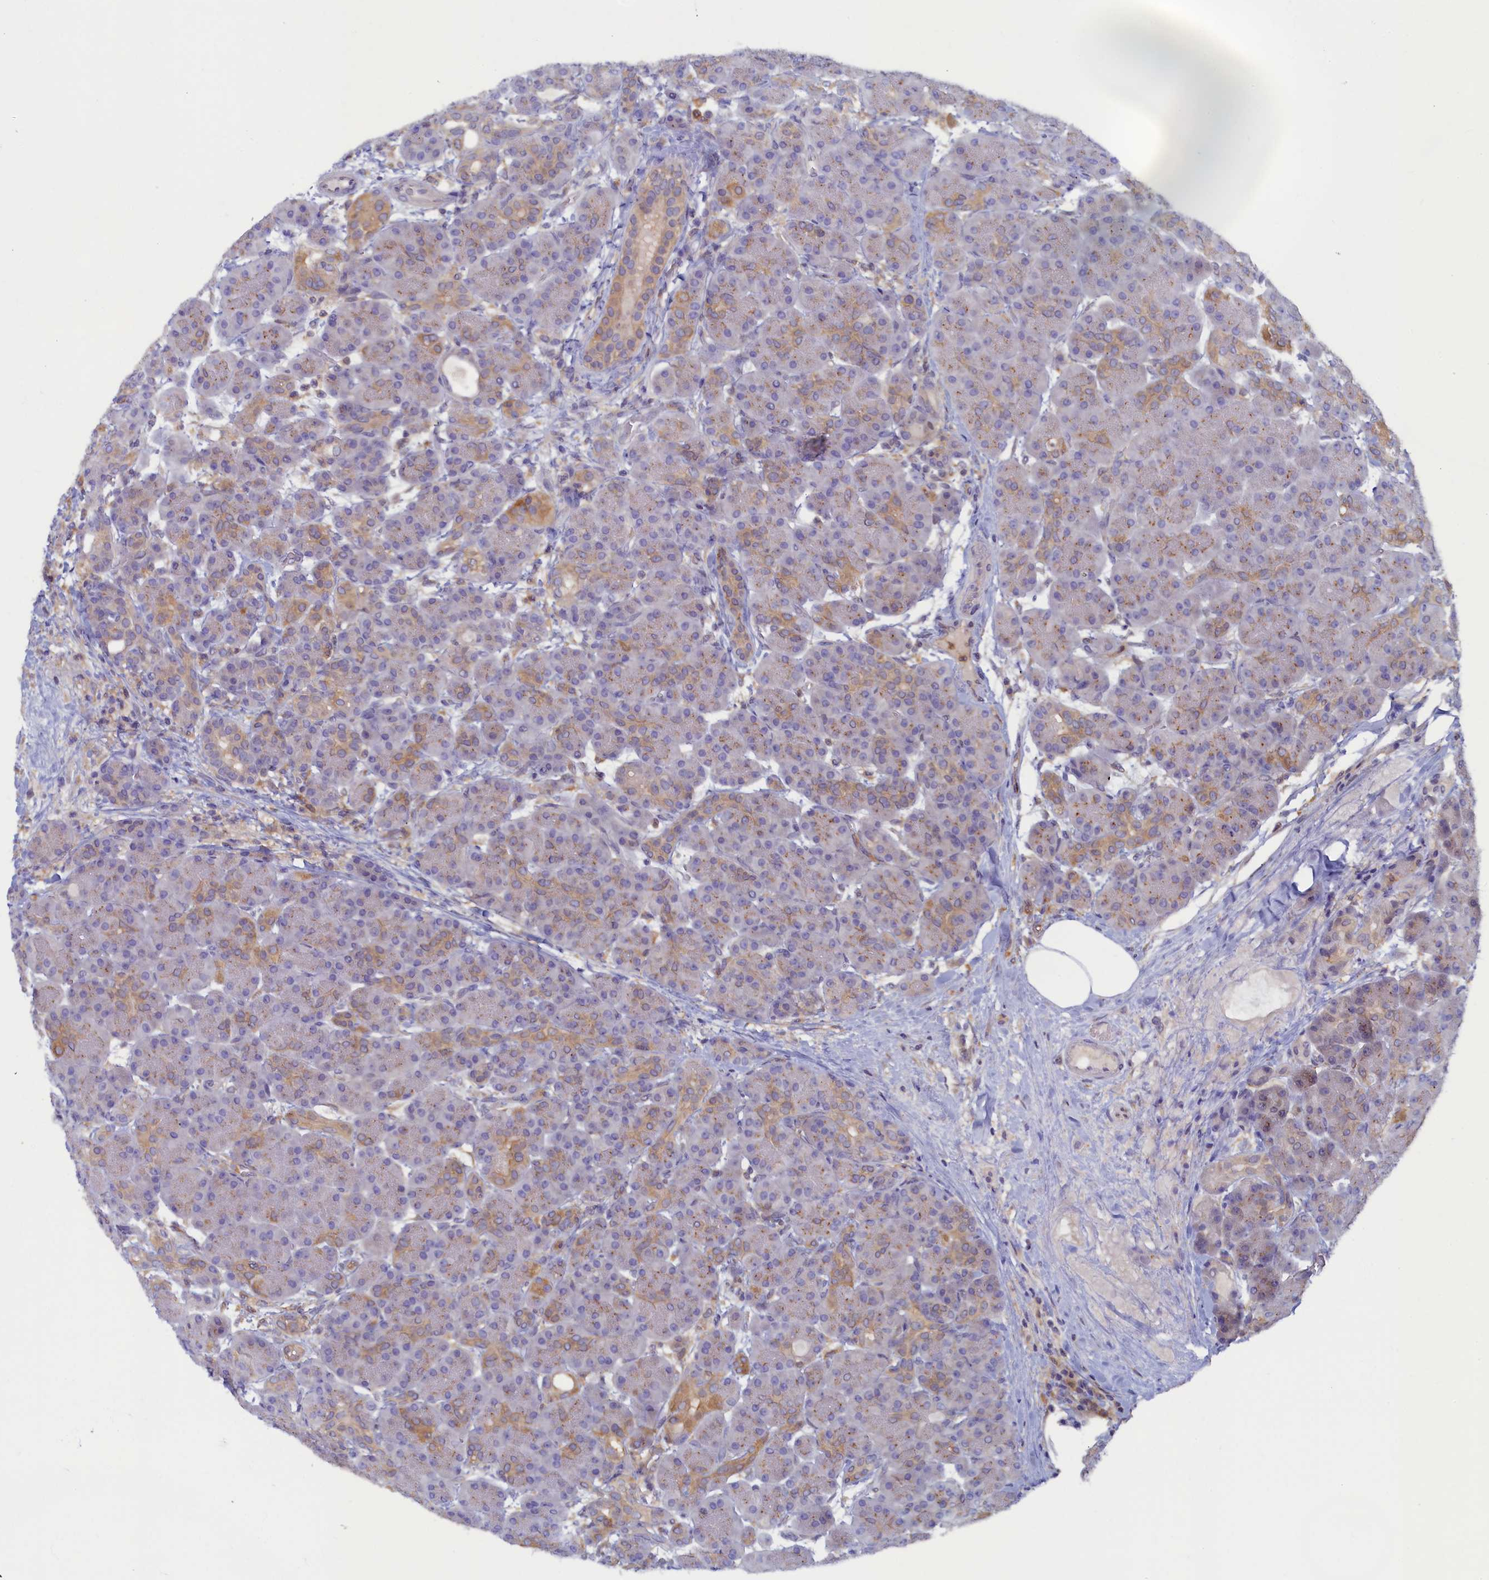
{"staining": {"intensity": "moderate", "quantity": "<25%", "location": "cytoplasmic/membranous"}, "tissue": "pancreas", "cell_type": "Exocrine glandular cells", "image_type": "normal", "snomed": [{"axis": "morphology", "description": "Normal tissue, NOS"}, {"axis": "topography", "description": "Pancreas"}], "caption": "High-magnification brightfield microscopy of normal pancreas stained with DAB (3,3'-diaminobenzidine) (brown) and counterstained with hematoxylin (blue). exocrine glandular cells exhibit moderate cytoplasmic/membranous positivity is seen in about<25% of cells.", "gene": "TIMM8B", "patient": {"sex": "male", "age": 63}}